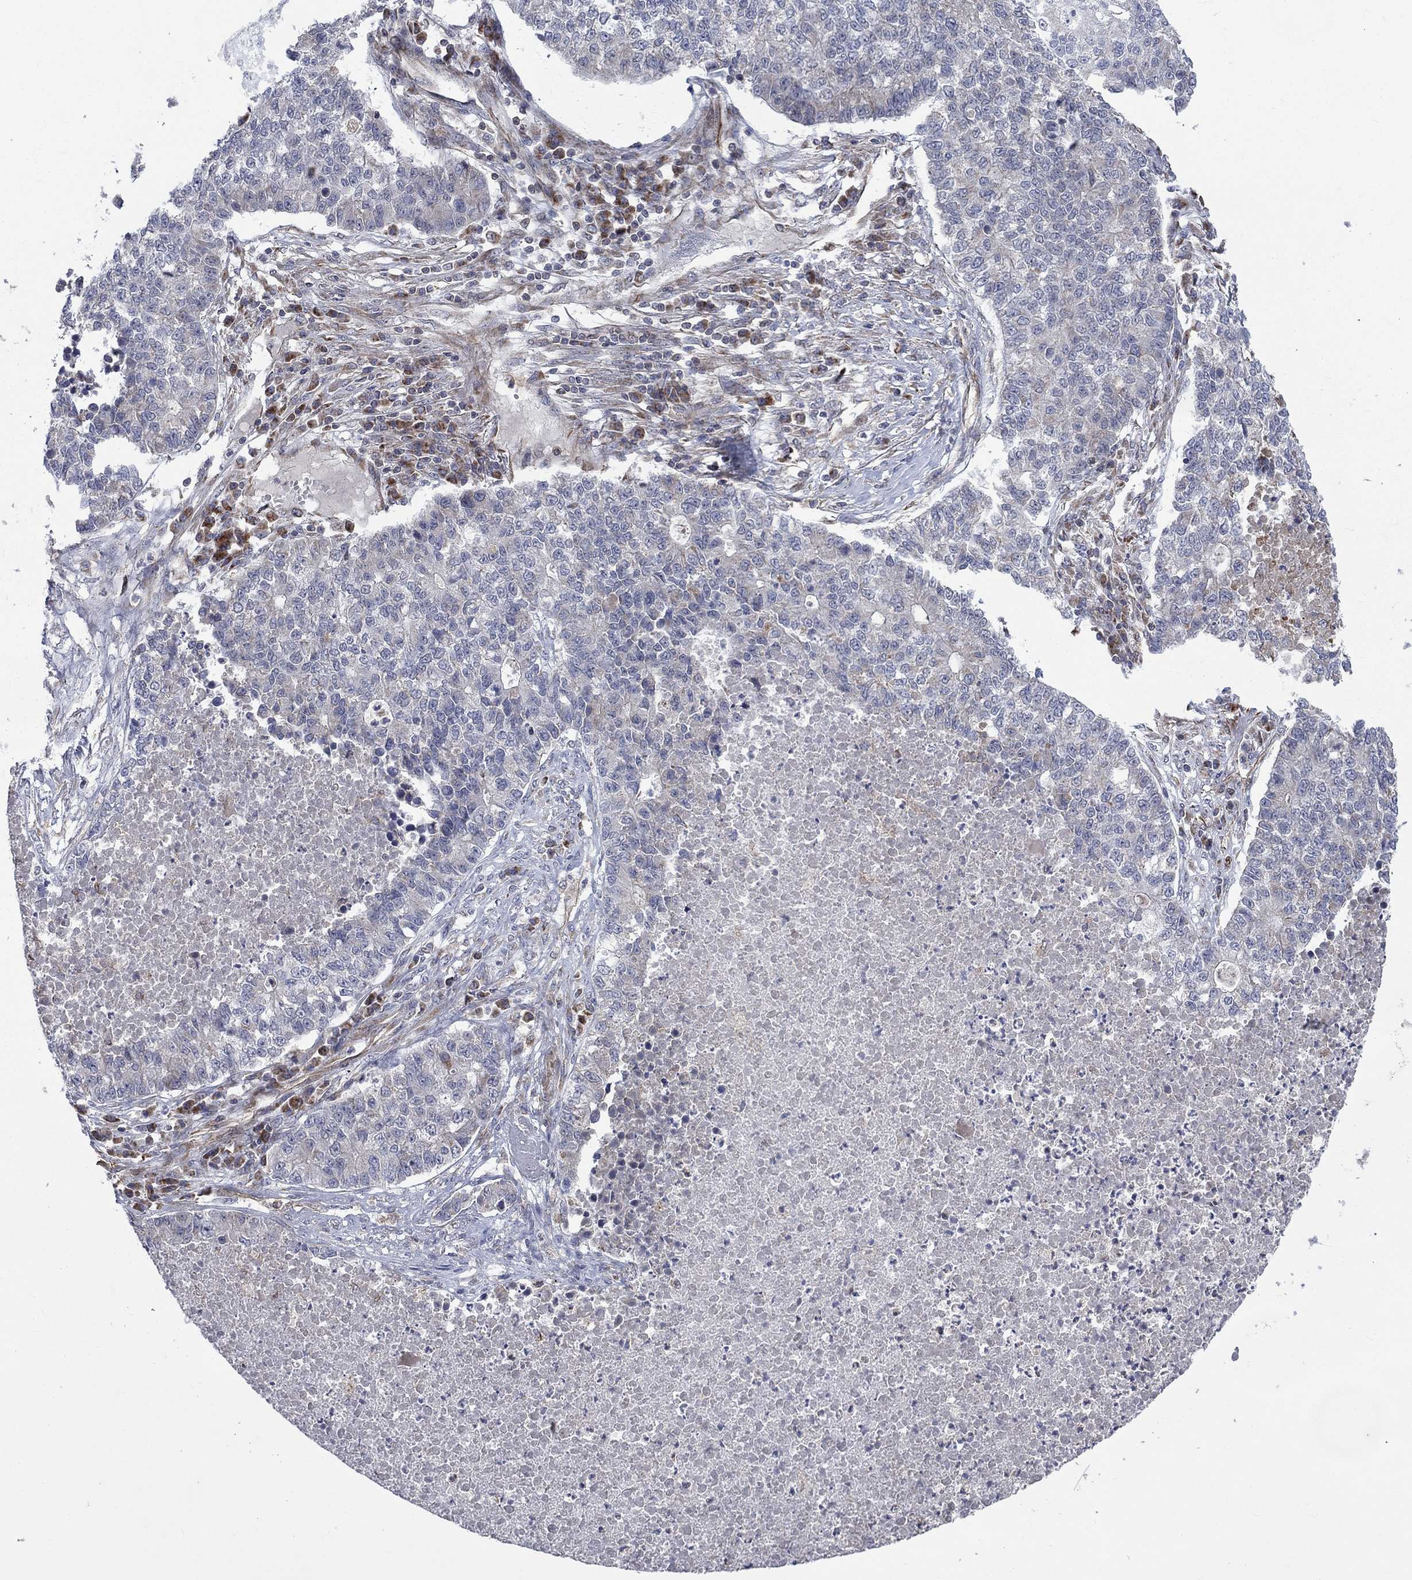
{"staining": {"intensity": "negative", "quantity": "none", "location": "none"}, "tissue": "lung cancer", "cell_type": "Tumor cells", "image_type": "cancer", "snomed": [{"axis": "morphology", "description": "Adenocarcinoma, NOS"}, {"axis": "topography", "description": "Lung"}], "caption": "This is an immunohistochemistry histopathology image of human lung cancer (adenocarcinoma). There is no expression in tumor cells.", "gene": "NDUFC1", "patient": {"sex": "male", "age": 57}}